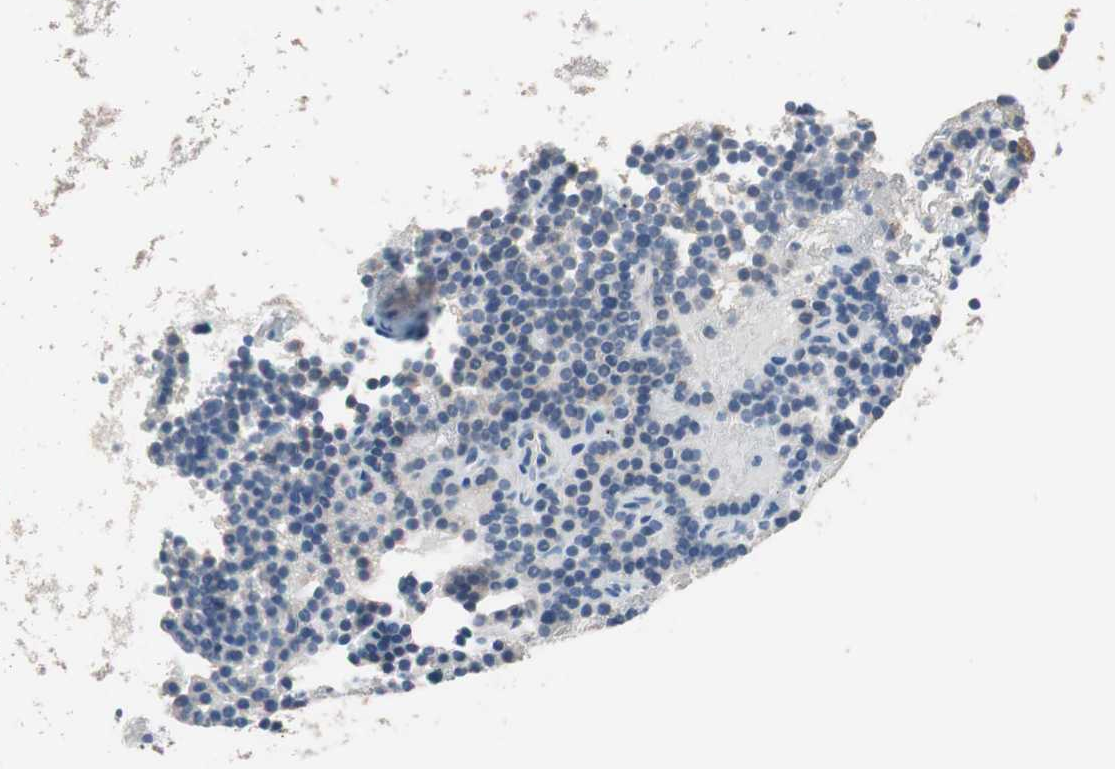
{"staining": {"intensity": "weak", "quantity": ">75%", "location": "cytoplasmic/membranous"}, "tissue": "parathyroid gland", "cell_type": "Glandular cells", "image_type": "normal", "snomed": [{"axis": "morphology", "description": "Normal tissue, NOS"}, {"axis": "topography", "description": "Parathyroid gland"}], "caption": "Protein expression by immunohistochemistry shows weak cytoplasmic/membranous staining in approximately >75% of glandular cells in normal parathyroid gland. The protein is stained brown, and the nuclei are stained in blue (DAB IHC with brightfield microscopy, high magnification).", "gene": "CLEC4D", "patient": {"sex": "male", "age": 66}}